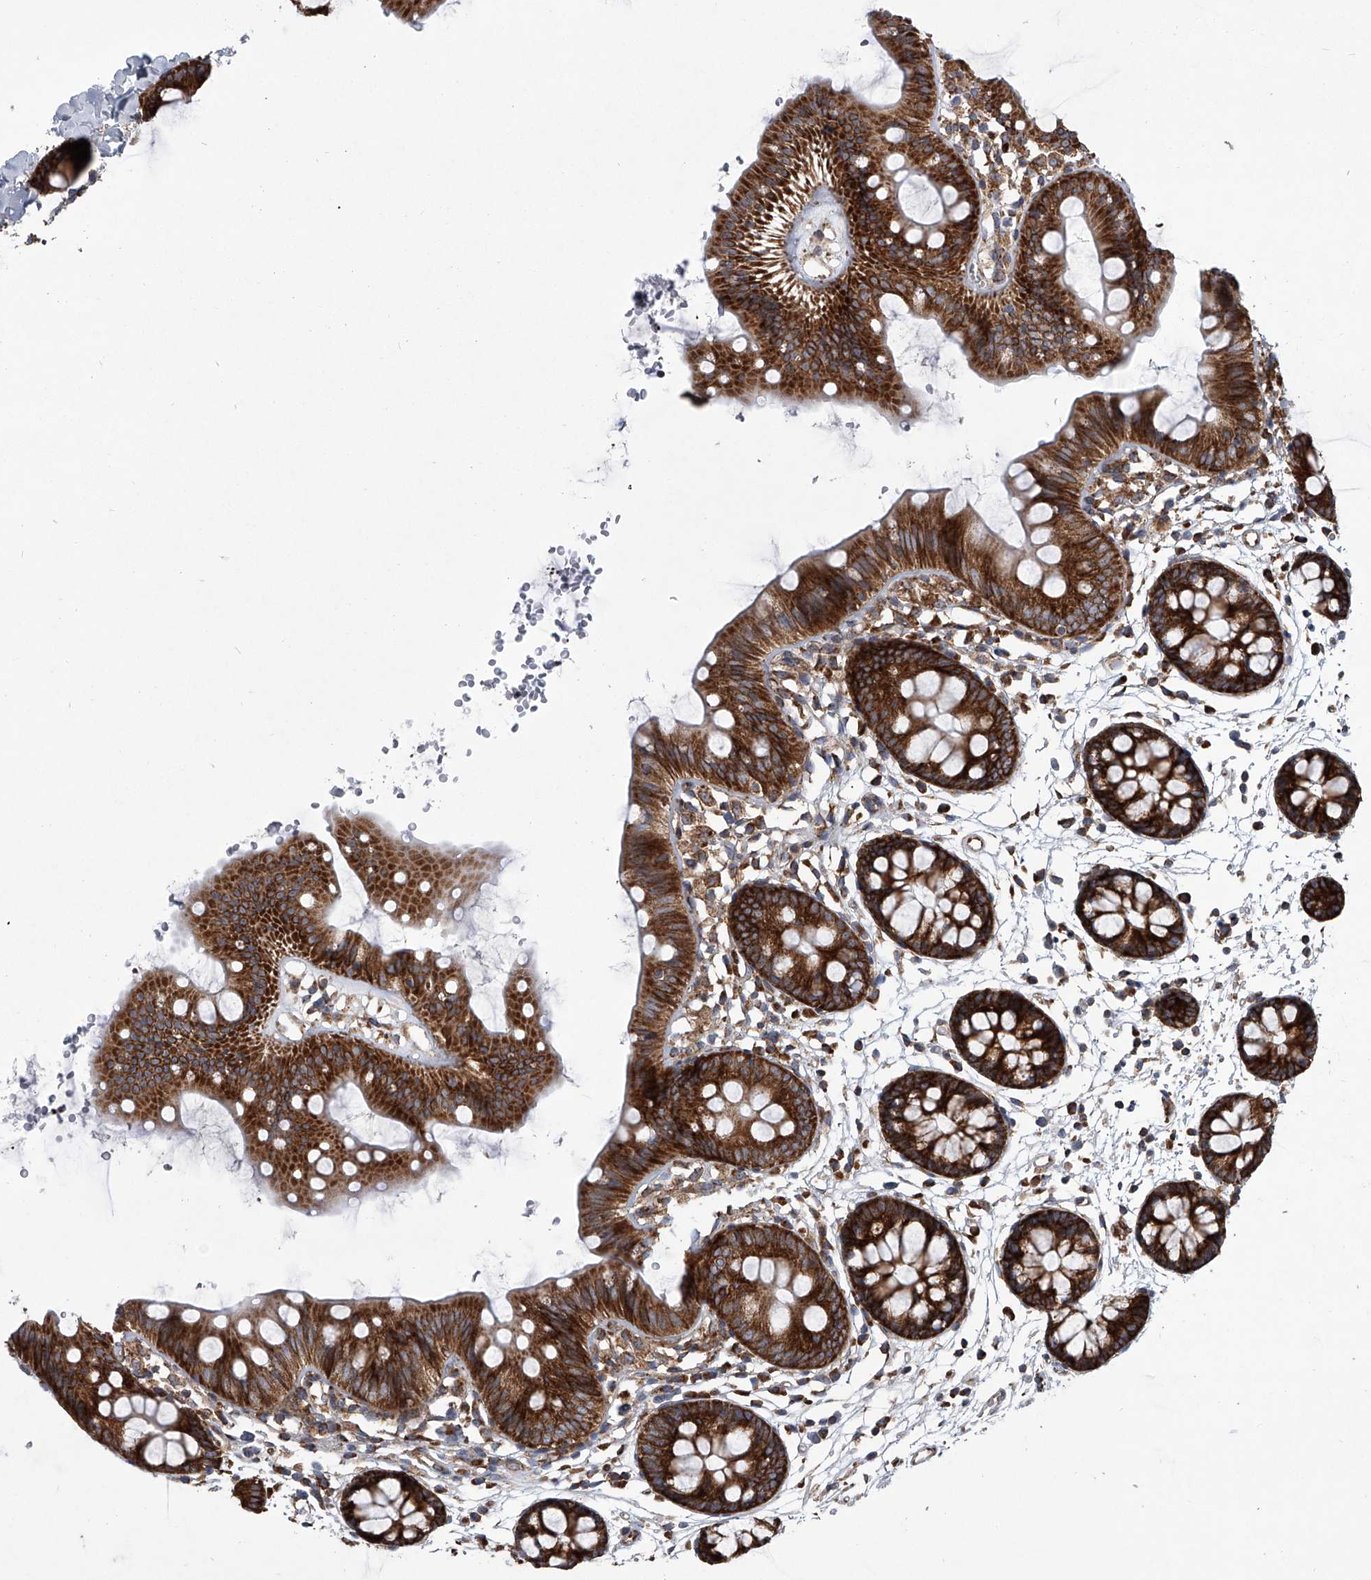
{"staining": {"intensity": "moderate", "quantity": ">75%", "location": "cytoplasmic/membranous"}, "tissue": "colon", "cell_type": "Endothelial cells", "image_type": "normal", "snomed": [{"axis": "morphology", "description": "Normal tissue, NOS"}, {"axis": "topography", "description": "Colon"}], "caption": "Protein staining displays moderate cytoplasmic/membranous expression in approximately >75% of endothelial cells in unremarkable colon. Using DAB (brown) and hematoxylin (blue) stains, captured at high magnification using brightfield microscopy.", "gene": "ZC3H15", "patient": {"sex": "male", "age": 56}}